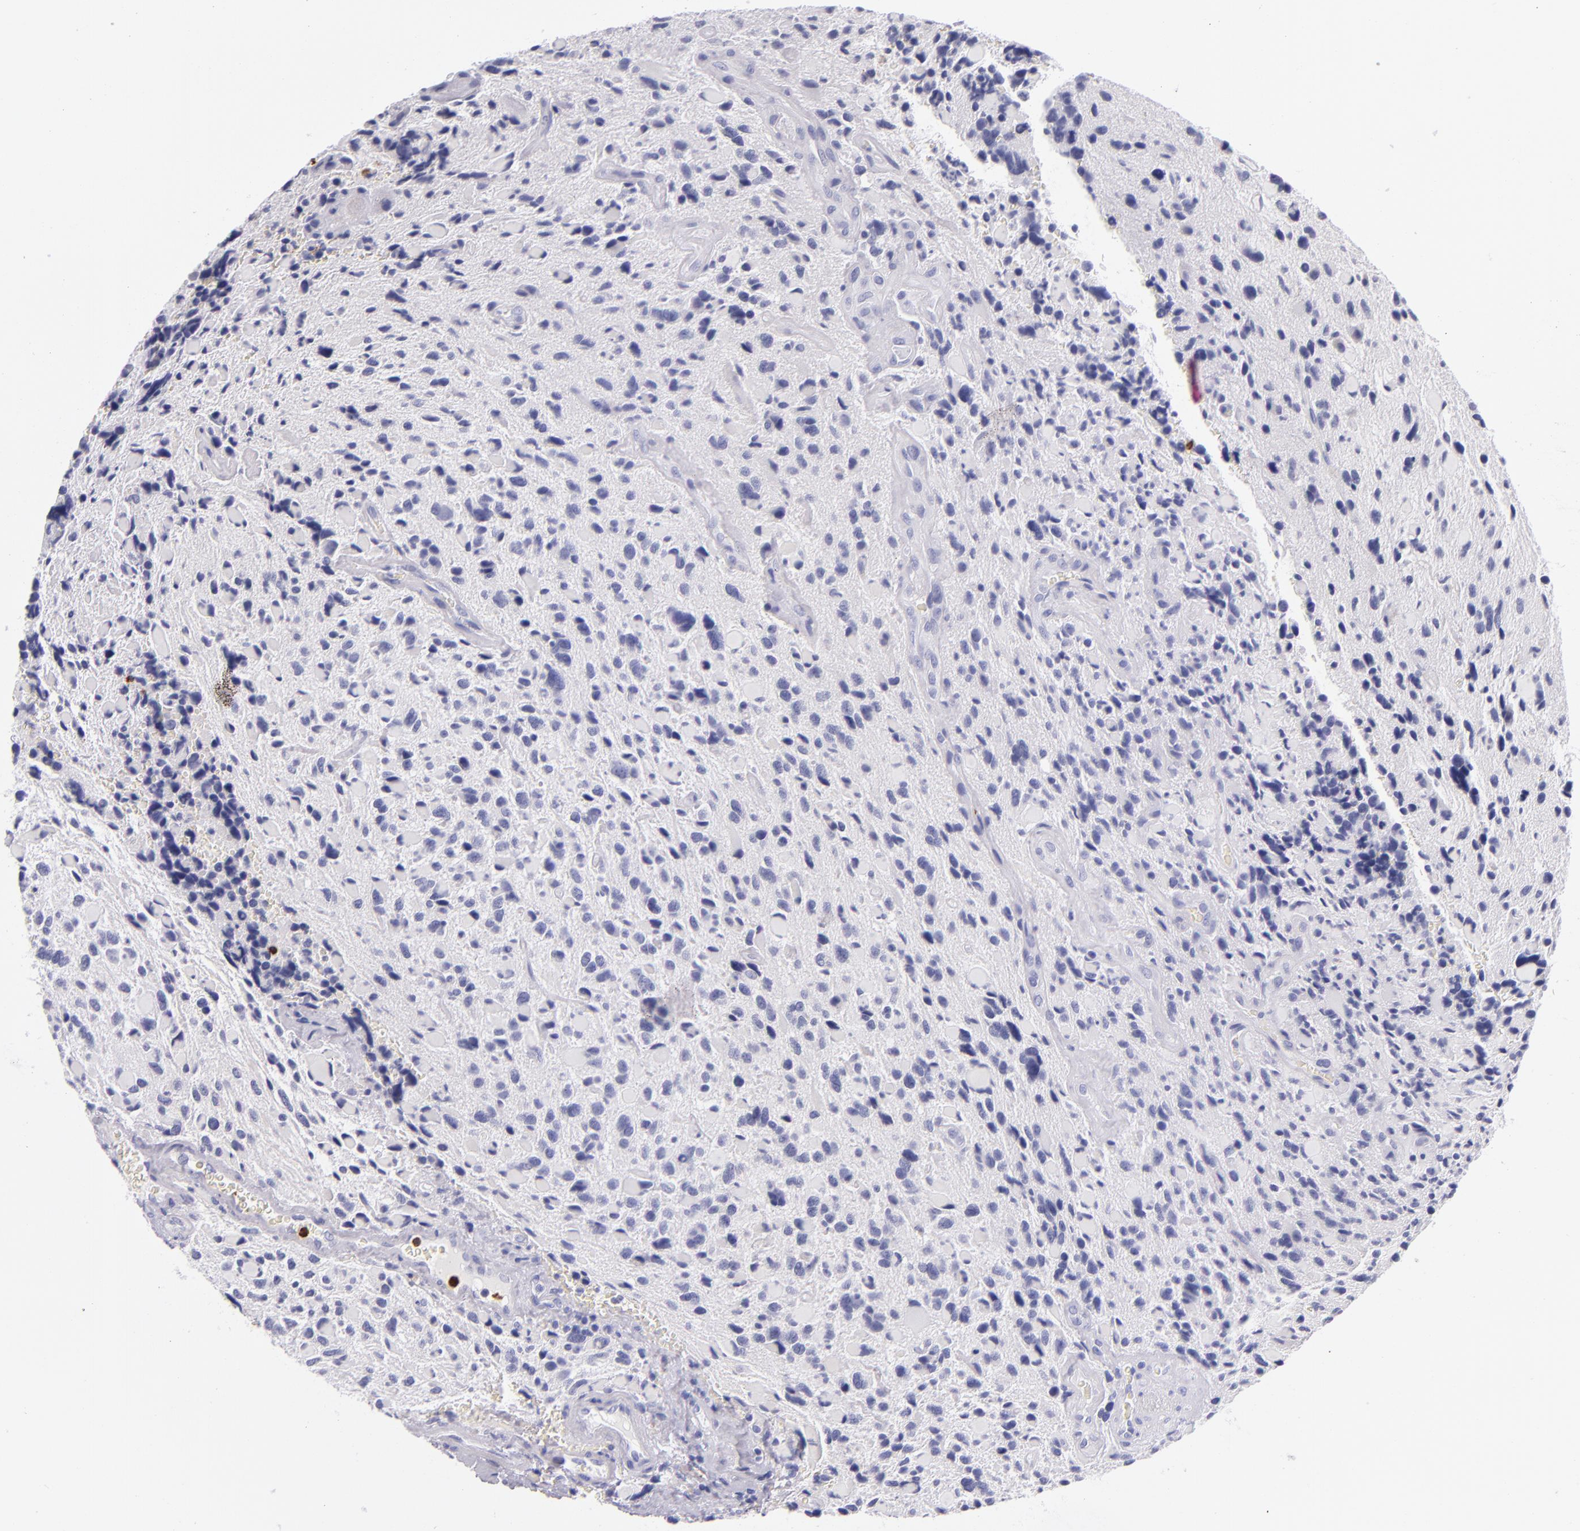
{"staining": {"intensity": "negative", "quantity": "none", "location": "none"}, "tissue": "glioma", "cell_type": "Tumor cells", "image_type": "cancer", "snomed": [{"axis": "morphology", "description": "Glioma, malignant, High grade"}, {"axis": "topography", "description": "Brain"}], "caption": "Immunohistochemical staining of malignant glioma (high-grade) demonstrates no significant expression in tumor cells.", "gene": "CDH3", "patient": {"sex": "female", "age": 37}}